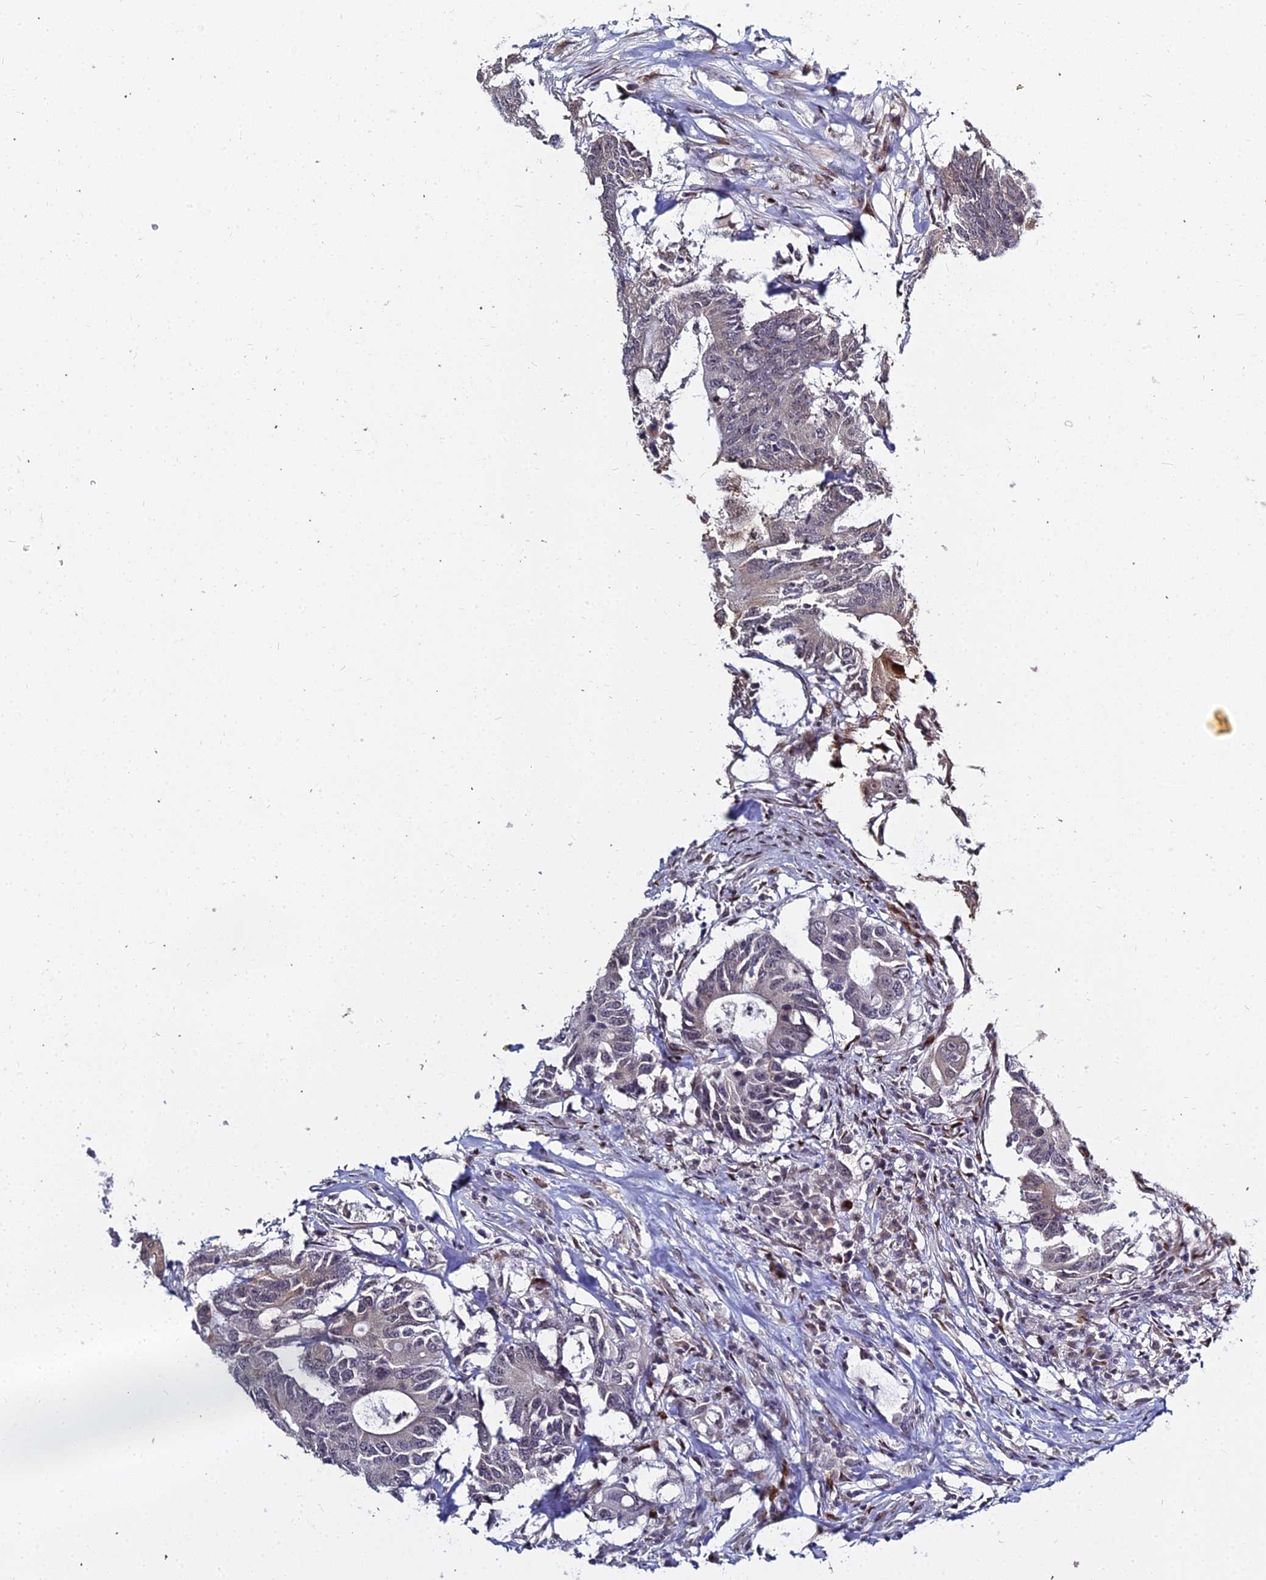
{"staining": {"intensity": "negative", "quantity": "none", "location": "none"}, "tissue": "colorectal cancer", "cell_type": "Tumor cells", "image_type": "cancer", "snomed": [{"axis": "morphology", "description": "Adenocarcinoma, NOS"}, {"axis": "topography", "description": "Colon"}], "caption": "Human colorectal adenocarcinoma stained for a protein using IHC demonstrates no expression in tumor cells.", "gene": "ABCA2", "patient": {"sex": "male", "age": 71}}